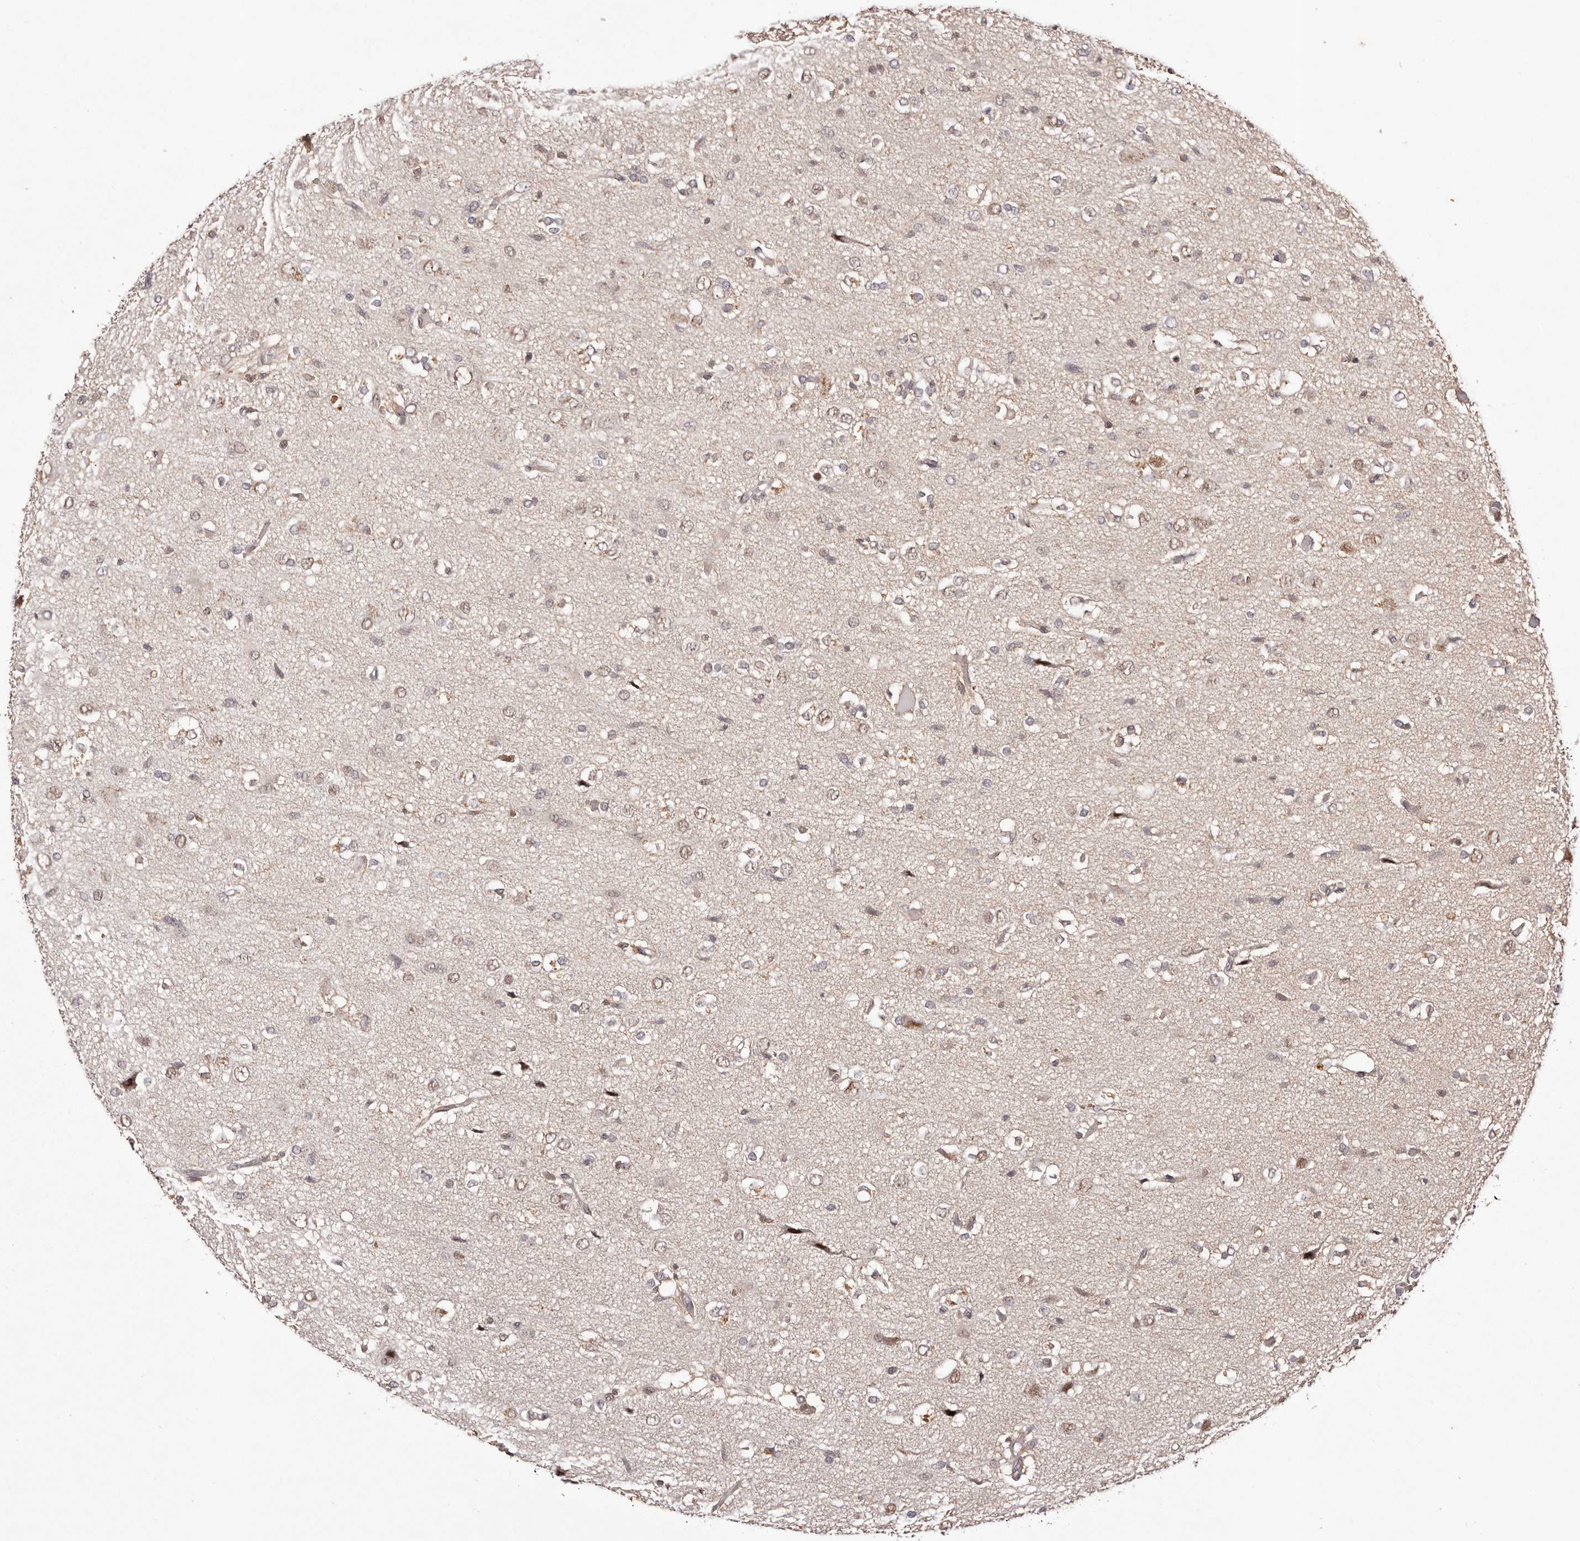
{"staining": {"intensity": "weak", "quantity": "25%-75%", "location": "nuclear"}, "tissue": "glioma", "cell_type": "Tumor cells", "image_type": "cancer", "snomed": [{"axis": "morphology", "description": "Glioma, malignant, High grade"}, {"axis": "topography", "description": "Brain"}], "caption": "The photomicrograph exhibits a brown stain indicating the presence of a protein in the nuclear of tumor cells in glioma. Immunohistochemistry (ihc) stains the protein of interest in brown and the nuclei are stained blue.", "gene": "FBXO5", "patient": {"sex": "female", "age": 59}}